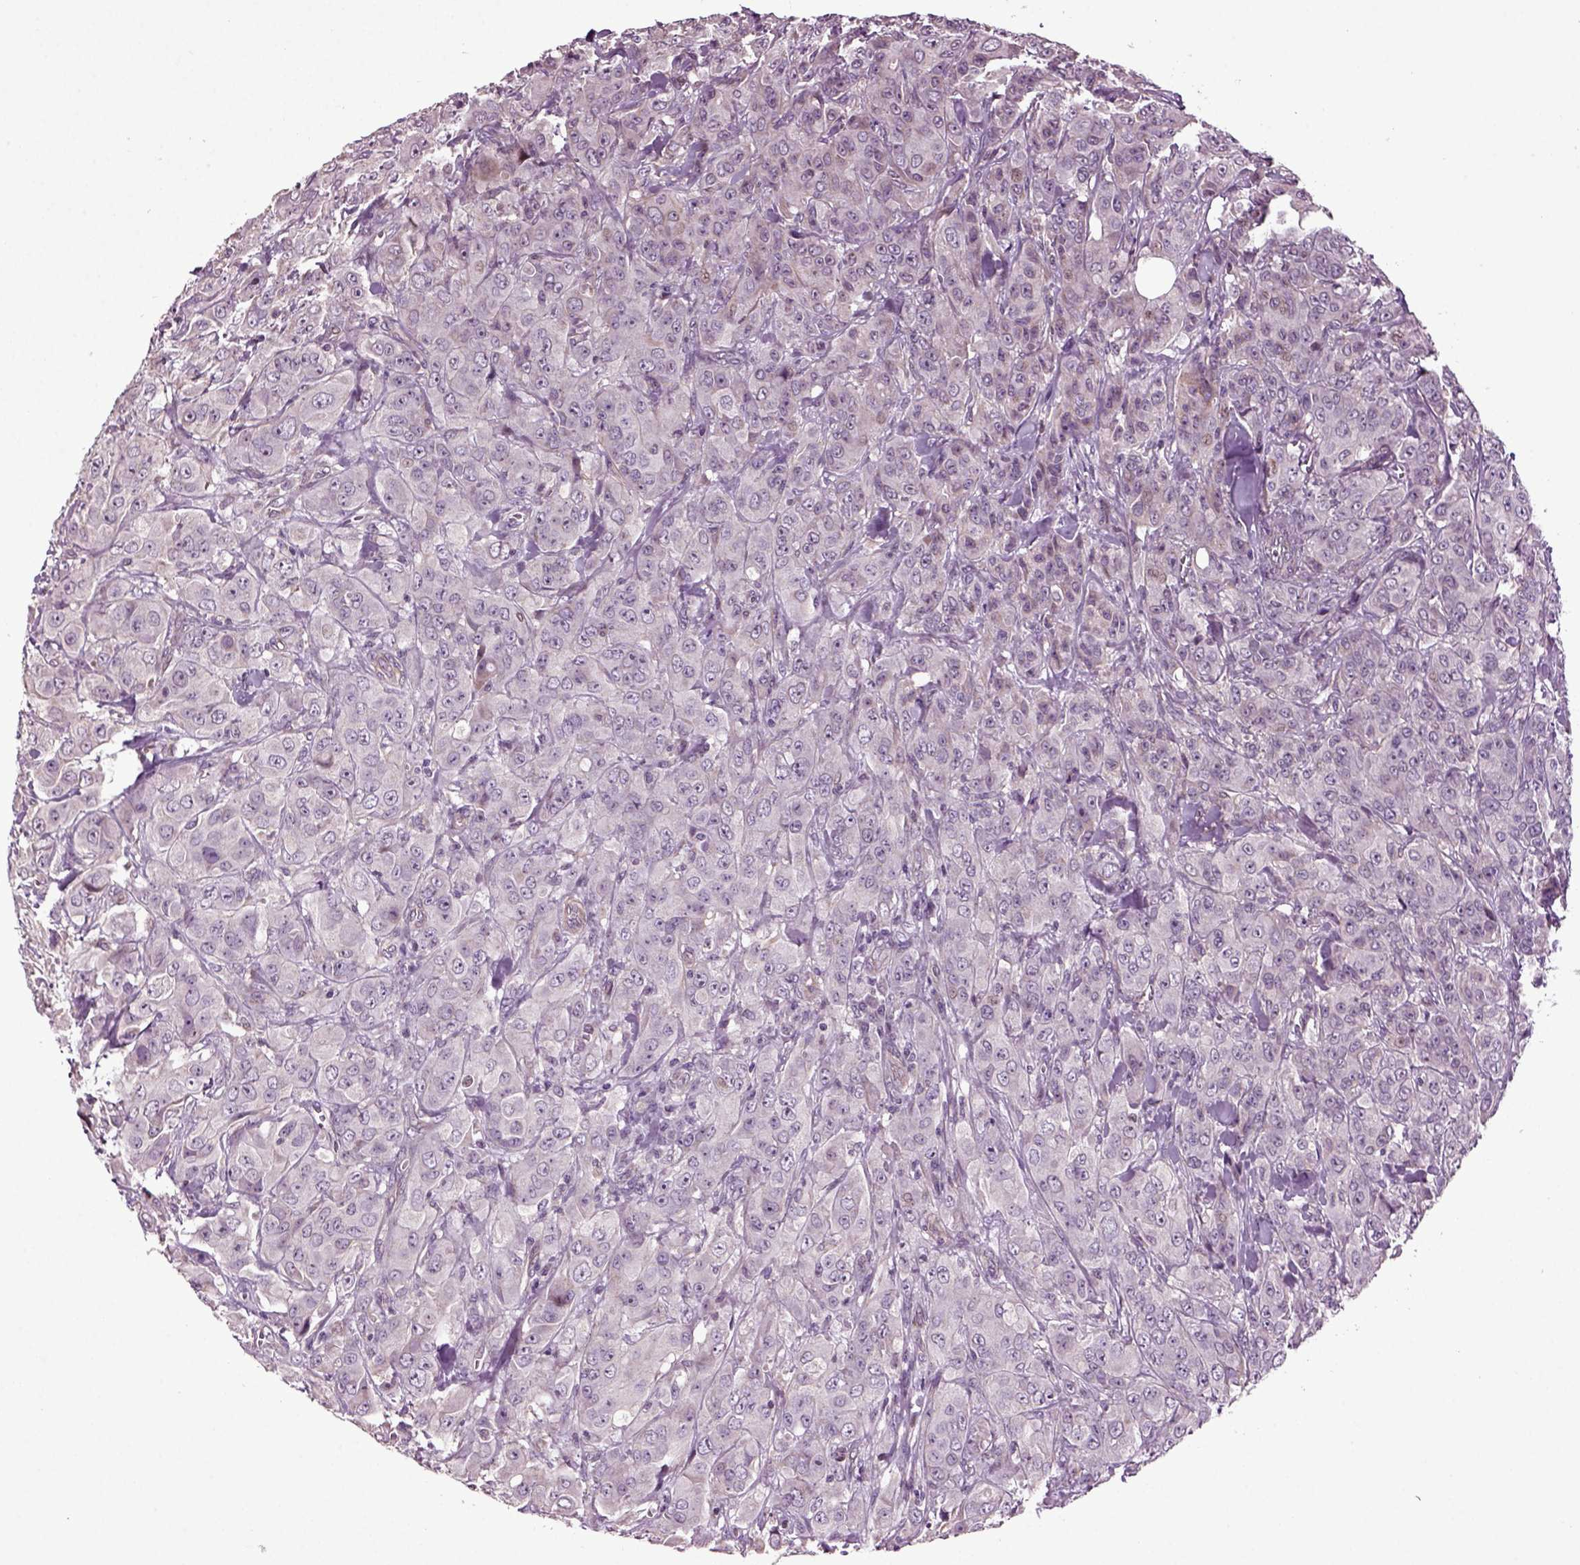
{"staining": {"intensity": "weak", "quantity": "<25%", "location": "cytoplasmic/membranous"}, "tissue": "breast cancer", "cell_type": "Tumor cells", "image_type": "cancer", "snomed": [{"axis": "morphology", "description": "Duct carcinoma"}, {"axis": "topography", "description": "Breast"}], "caption": "Immunohistochemistry histopathology image of invasive ductal carcinoma (breast) stained for a protein (brown), which demonstrates no expression in tumor cells.", "gene": "HAGHL", "patient": {"sex": "female", "age": 43}}